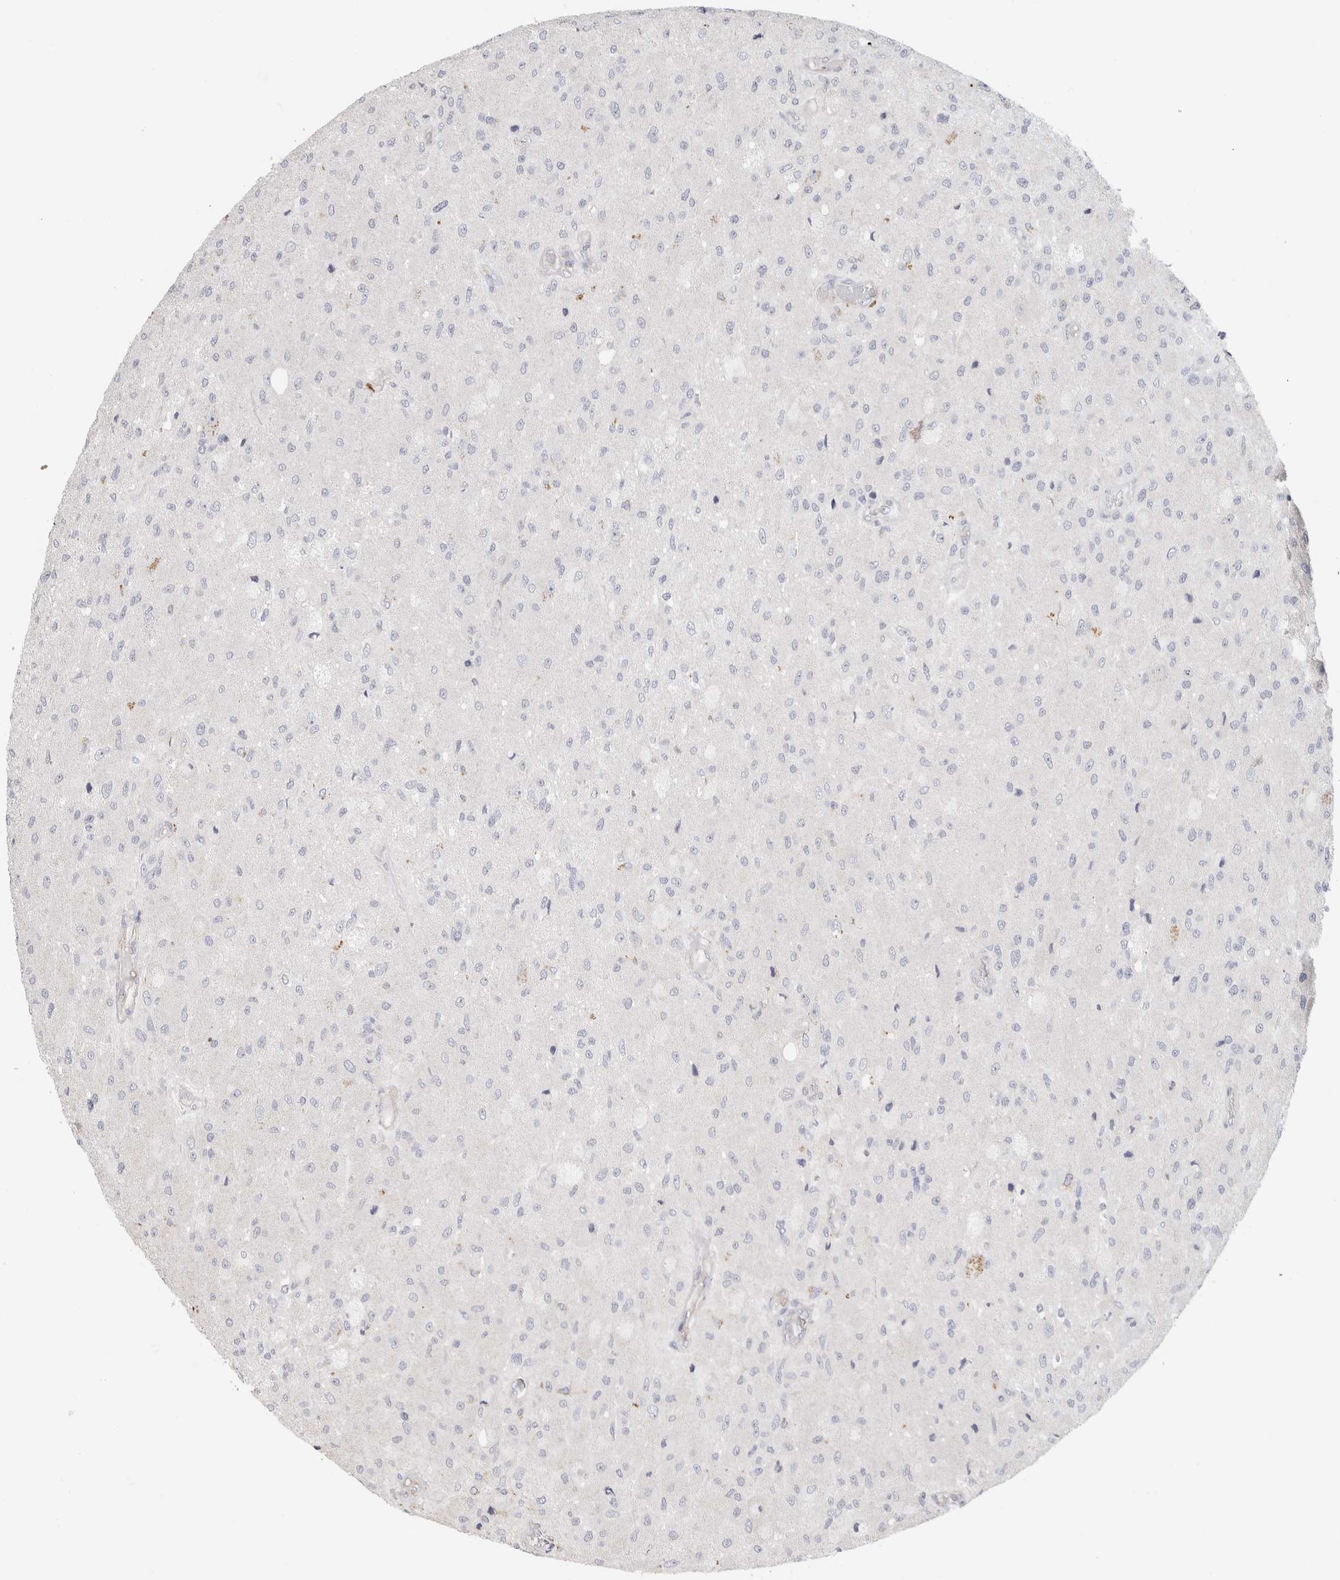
{"staining": {"intensity": "negative", "quantity": "none", "location": "none"}, "tissue": "glioma", "cell_type": "Tumor cells", "image_type": "cancer", "snomed": [{"axis": "morphology", "description": "Normal tissue, NOS"}, {"axis": "morphology", "description": "Glioma, malignant, High grade"}, {"axis": "topography", "description": "Cerebral cortex"}], "caption": "An immunohistochemistry (IHC) histopathology image of high-grade glioma (malignant) is shown. There is no staining in tumor cells of high-grade glioma (malignant). The staining was performed using DAB to visualize the protein expression in brown, while the nuclei were stained in blue with hematoxylin (Magnification: 20x).", "gene": "AFP", "patient": {"sex": "male", "age": 77}}